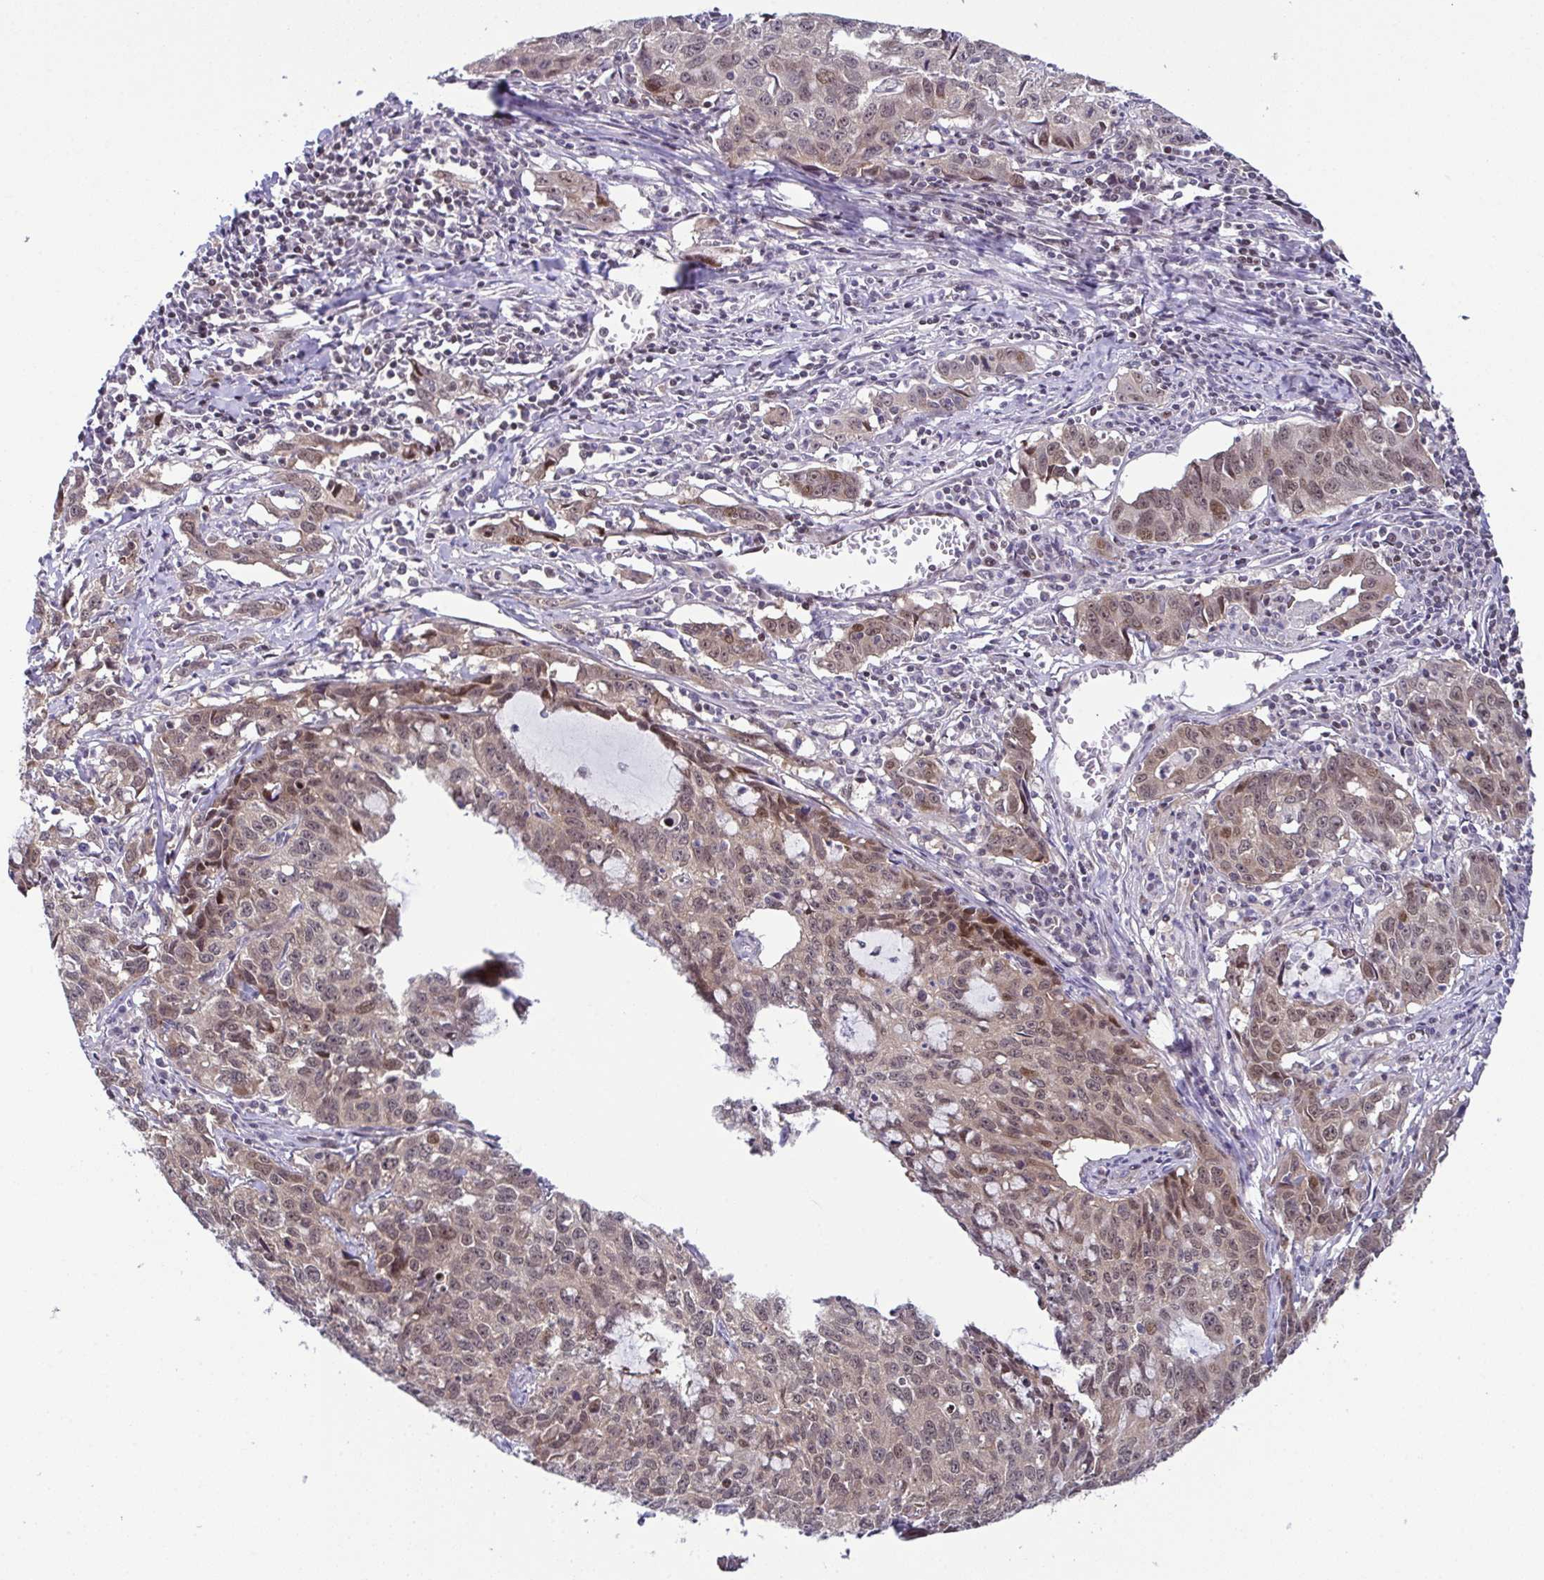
{"staining": {"intensity": "moderate", "quantity": ">75%", "location": "nuclear"}, "tissue": "cervical cancer", "cell_type": "Tumor cells", "image_type": "cancer", "snomed": [{"axis": "morphology", "description": "Squamous cell carcinoma, NOS"}, {"axis": "topography", "description": "Cervix"}], "caption": "Protein staining of cervical cancer tissue shows moderate nuclear positivity in approximately >75% of tumor cells.", "gene": "DNAJB1", "patient": {"sex": "female", "age": 28}}